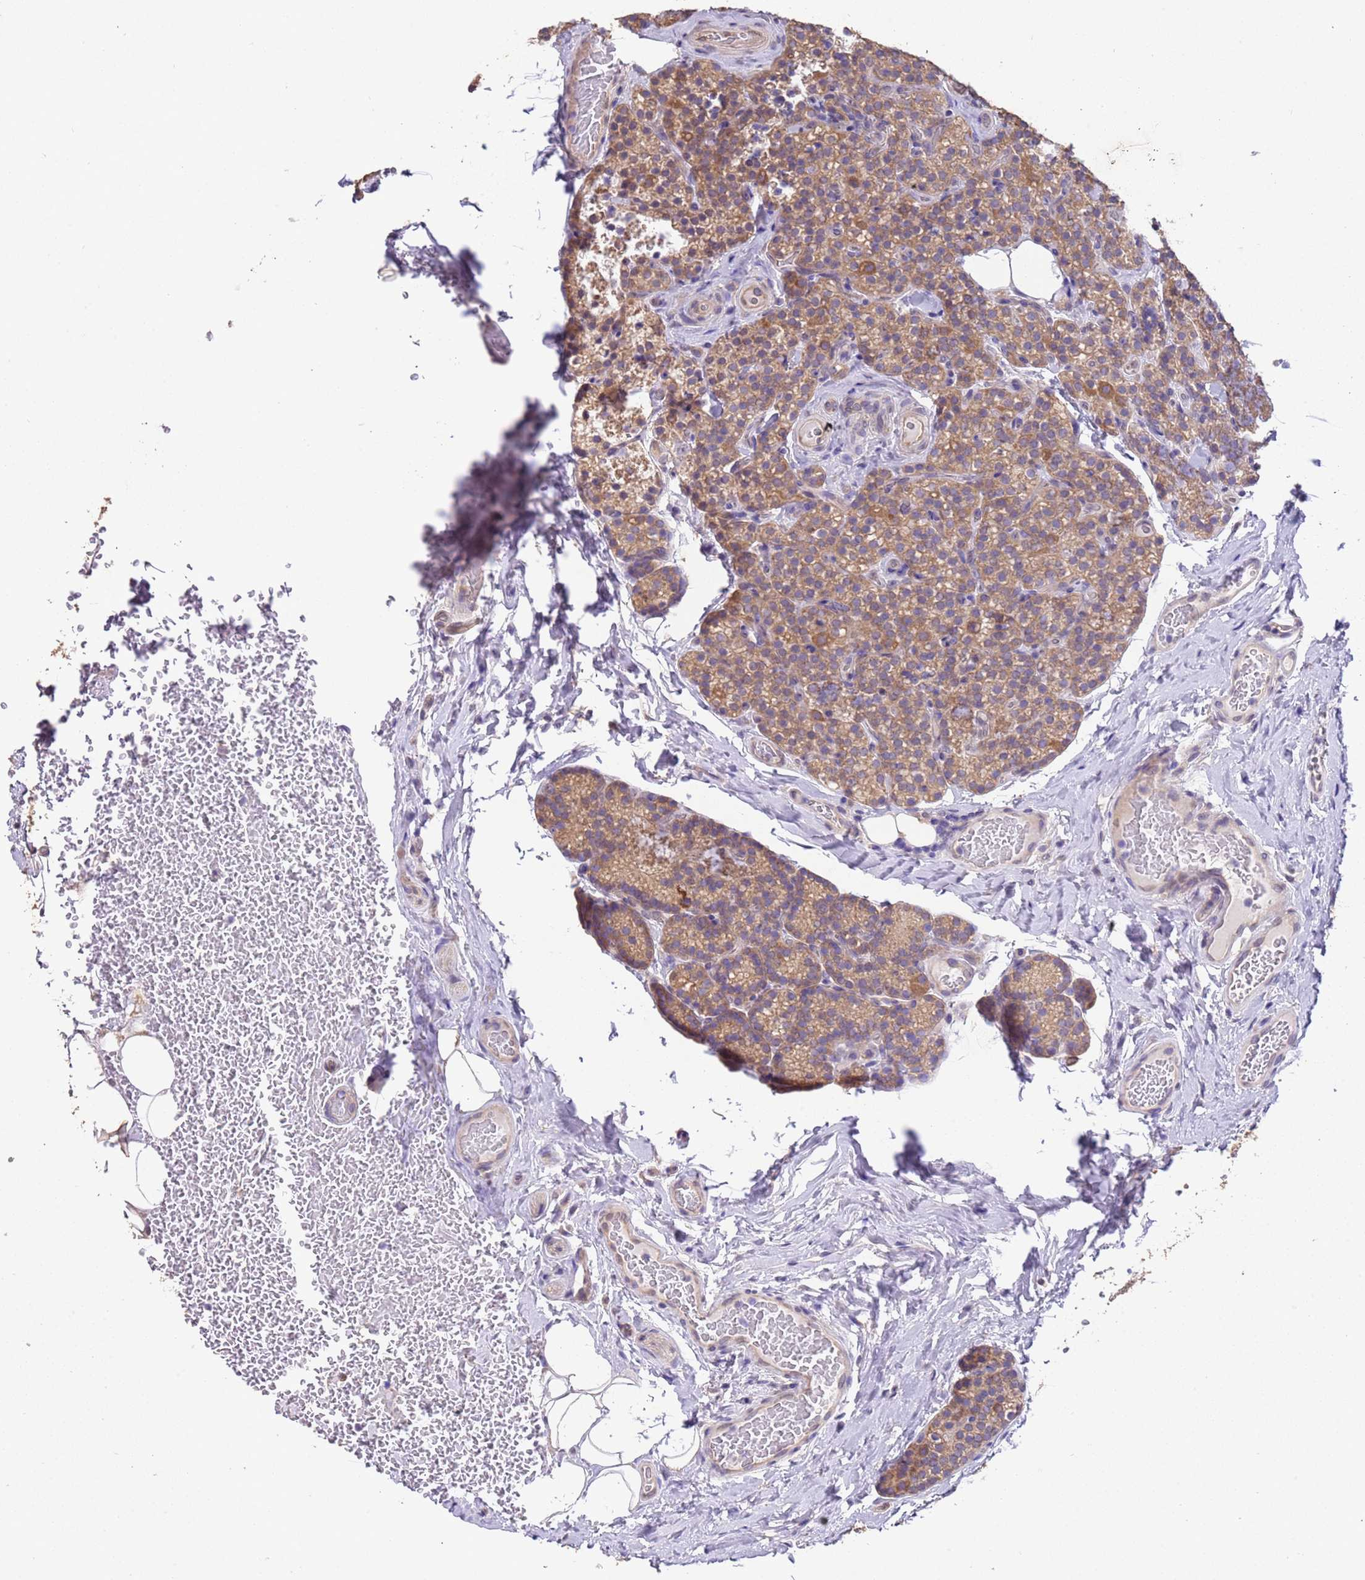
{"staining": {"intensity": "moderate", "quantity": ">75%", "location": "cytoplasmic/membranous"}, "tissue": "parathyroid gland", "cell_type": "Glandular cells", "image_type": "normal", "snomed": [{"axis": "morphology", "description": "Normal tissue, NOS"}, {"axis": "topography", "description": "Parathyroid gland"}], "caption": "Moderate cytoplasmic/membranous protein positivity is identified in about >75% of glandular cells in parathyroid gland.", "gene": "NPHP1", "patient": {"sex": "female", "age": 45}}